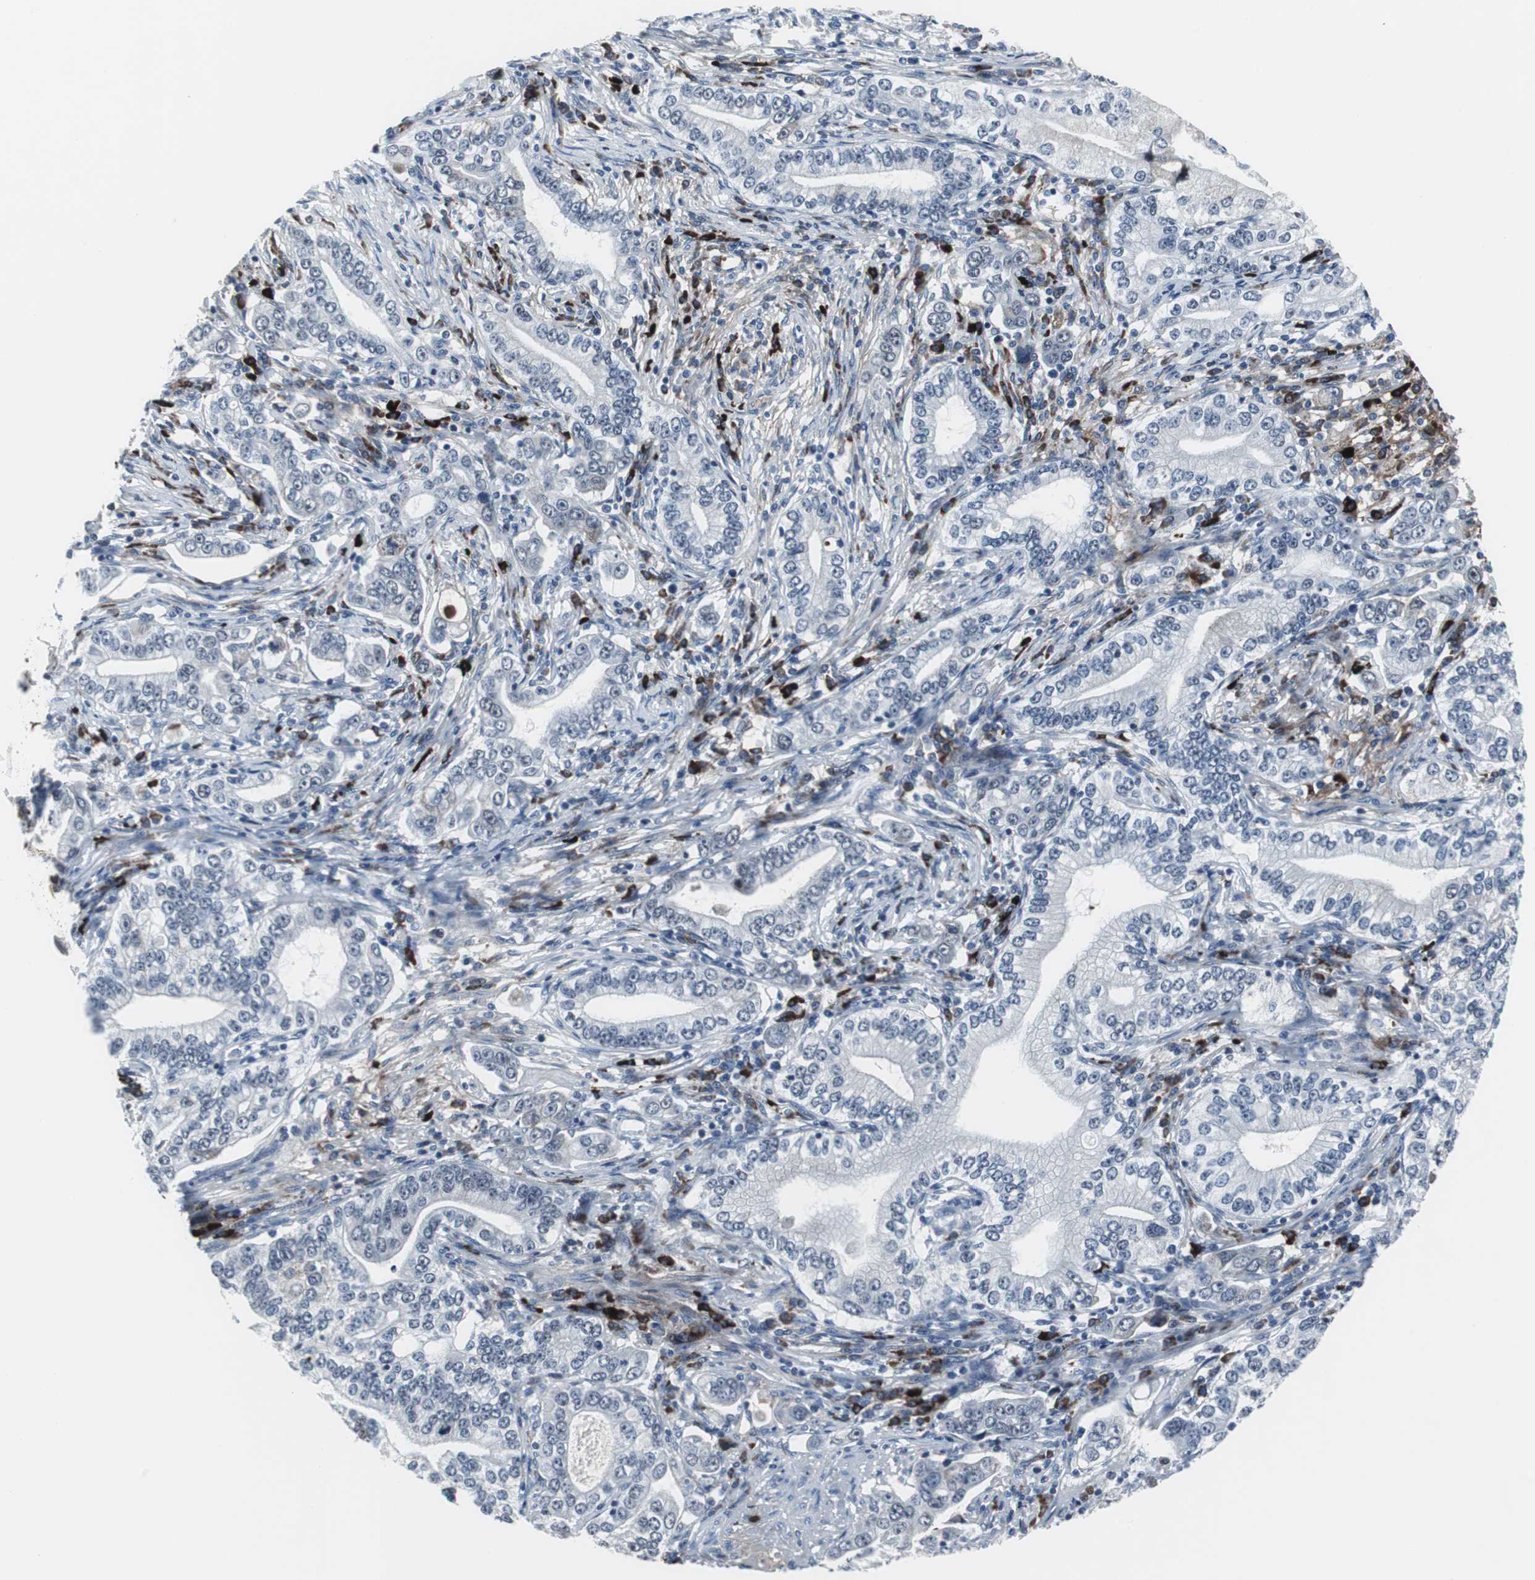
{"staining": {"intensity": "negative", "quantity": "none", "location": "none"}, "tissue": "stomach cancer", "cell_type": "Tumor cells", "image_type": "cancer", "snomed": [{"axis": "morphology", "description": "Adenocarcinoma, NOS"}, {"axis": "topography", "description": "Stomach, lower"}], "caption": "This is an immunohistochemistry (IHC) image of stomach cancer. There is no expression in tumor cells.", "gene": "DOK1", "patient": {"sex": "female", "age": 72}}